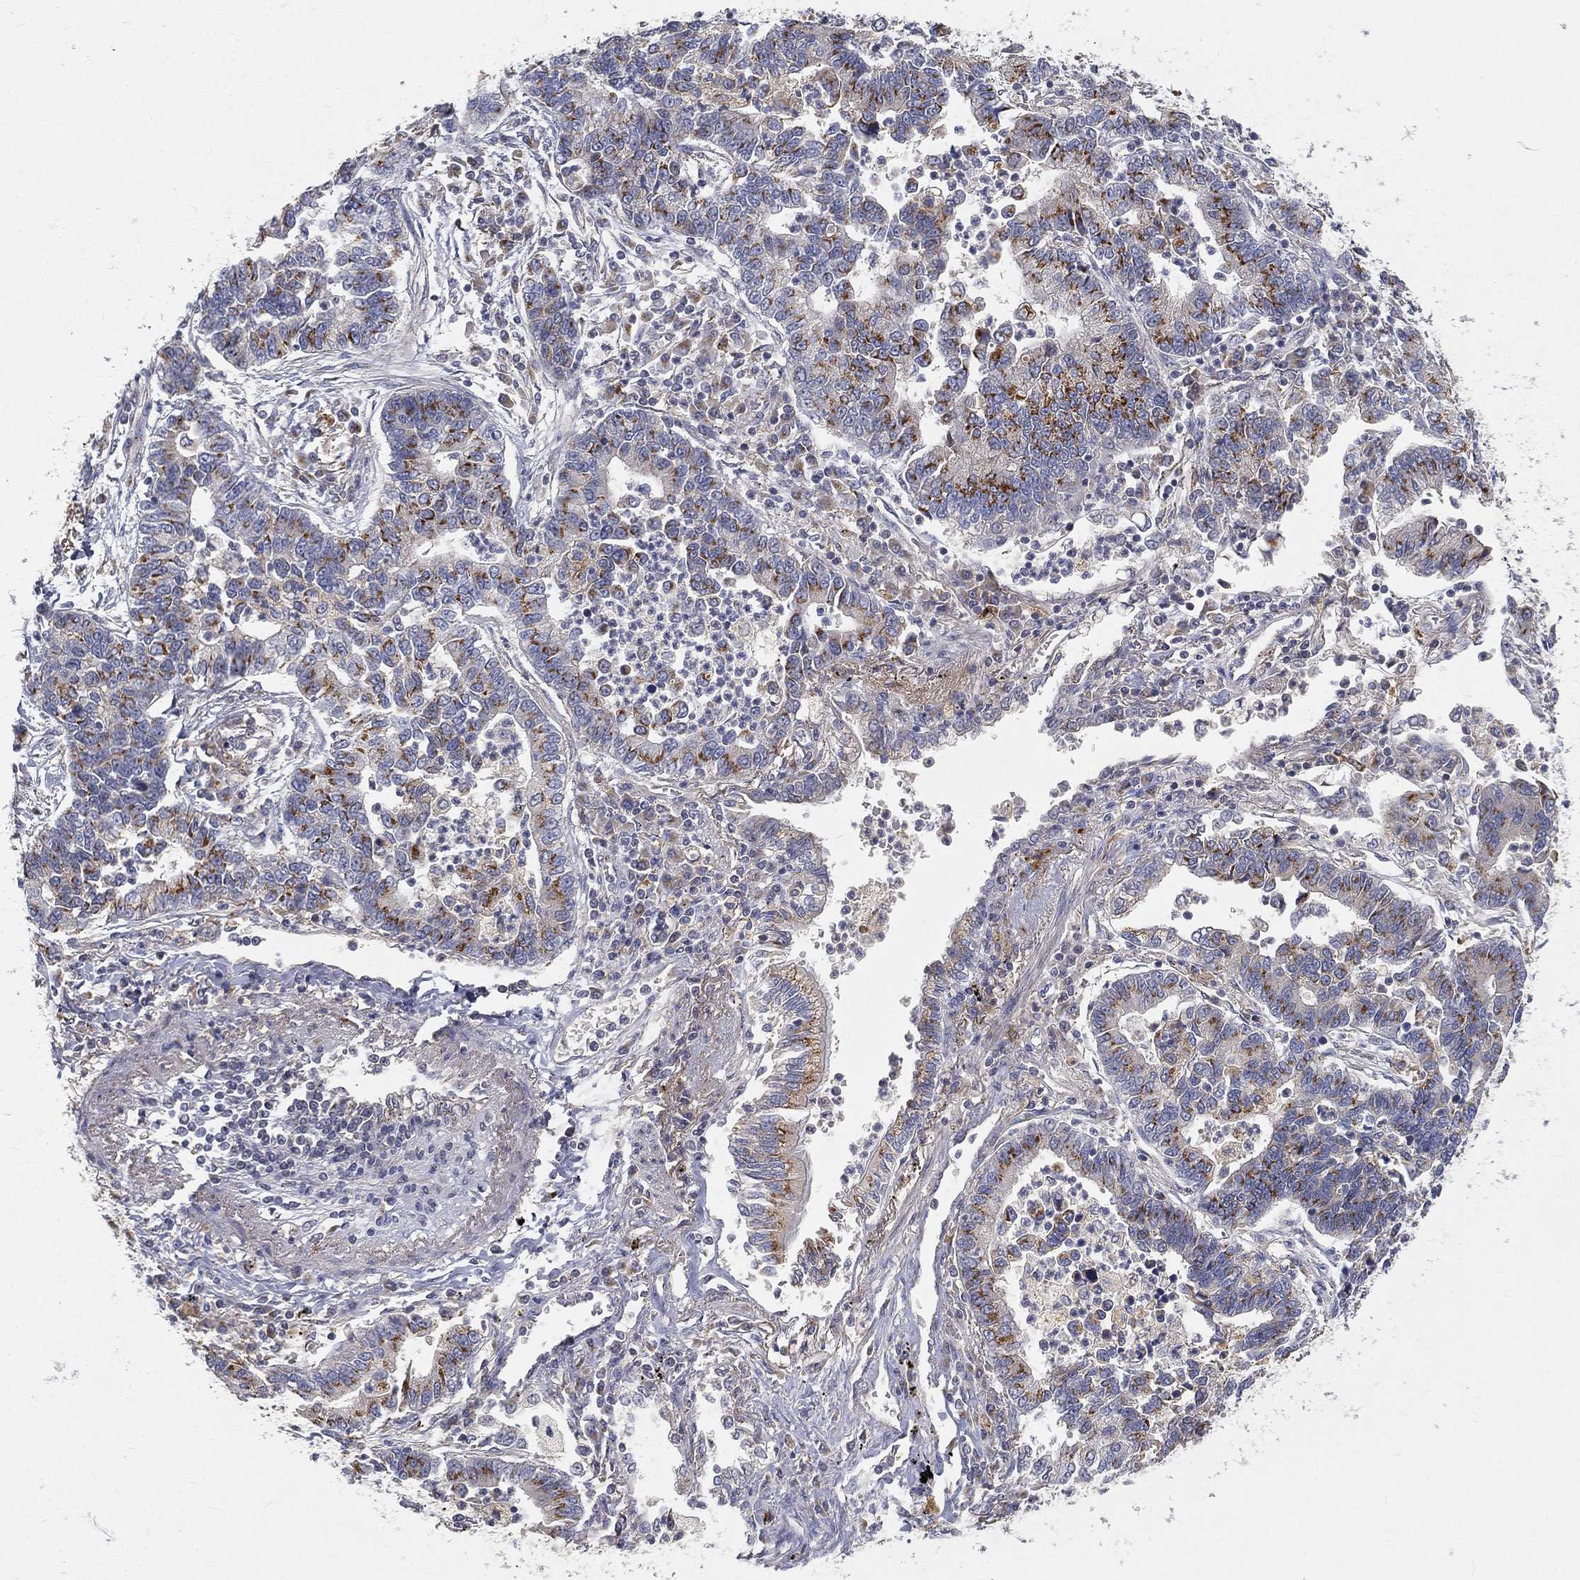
{"staining": {"intensity": "strong", "quantity": "<25%", "location": "cytoplasmic/membranous"}, "tissue": "lung cancer", "cell_type": "Tumor cells", "image_type": "cancer", "snomed": [{"axis": "morphology", "description": "Adenocarcinoma, NOS"}, {"axis": "topography", "description": "Lung"}], "caption": "A histopathology image showing strong cytoplasmic/membranous expression in about <25% of tumor cells in lung cancer, as visualized by brown immunohistochemical staining.", "gene": "CTSL", "patient": {"sex": "female", "age": 57}}